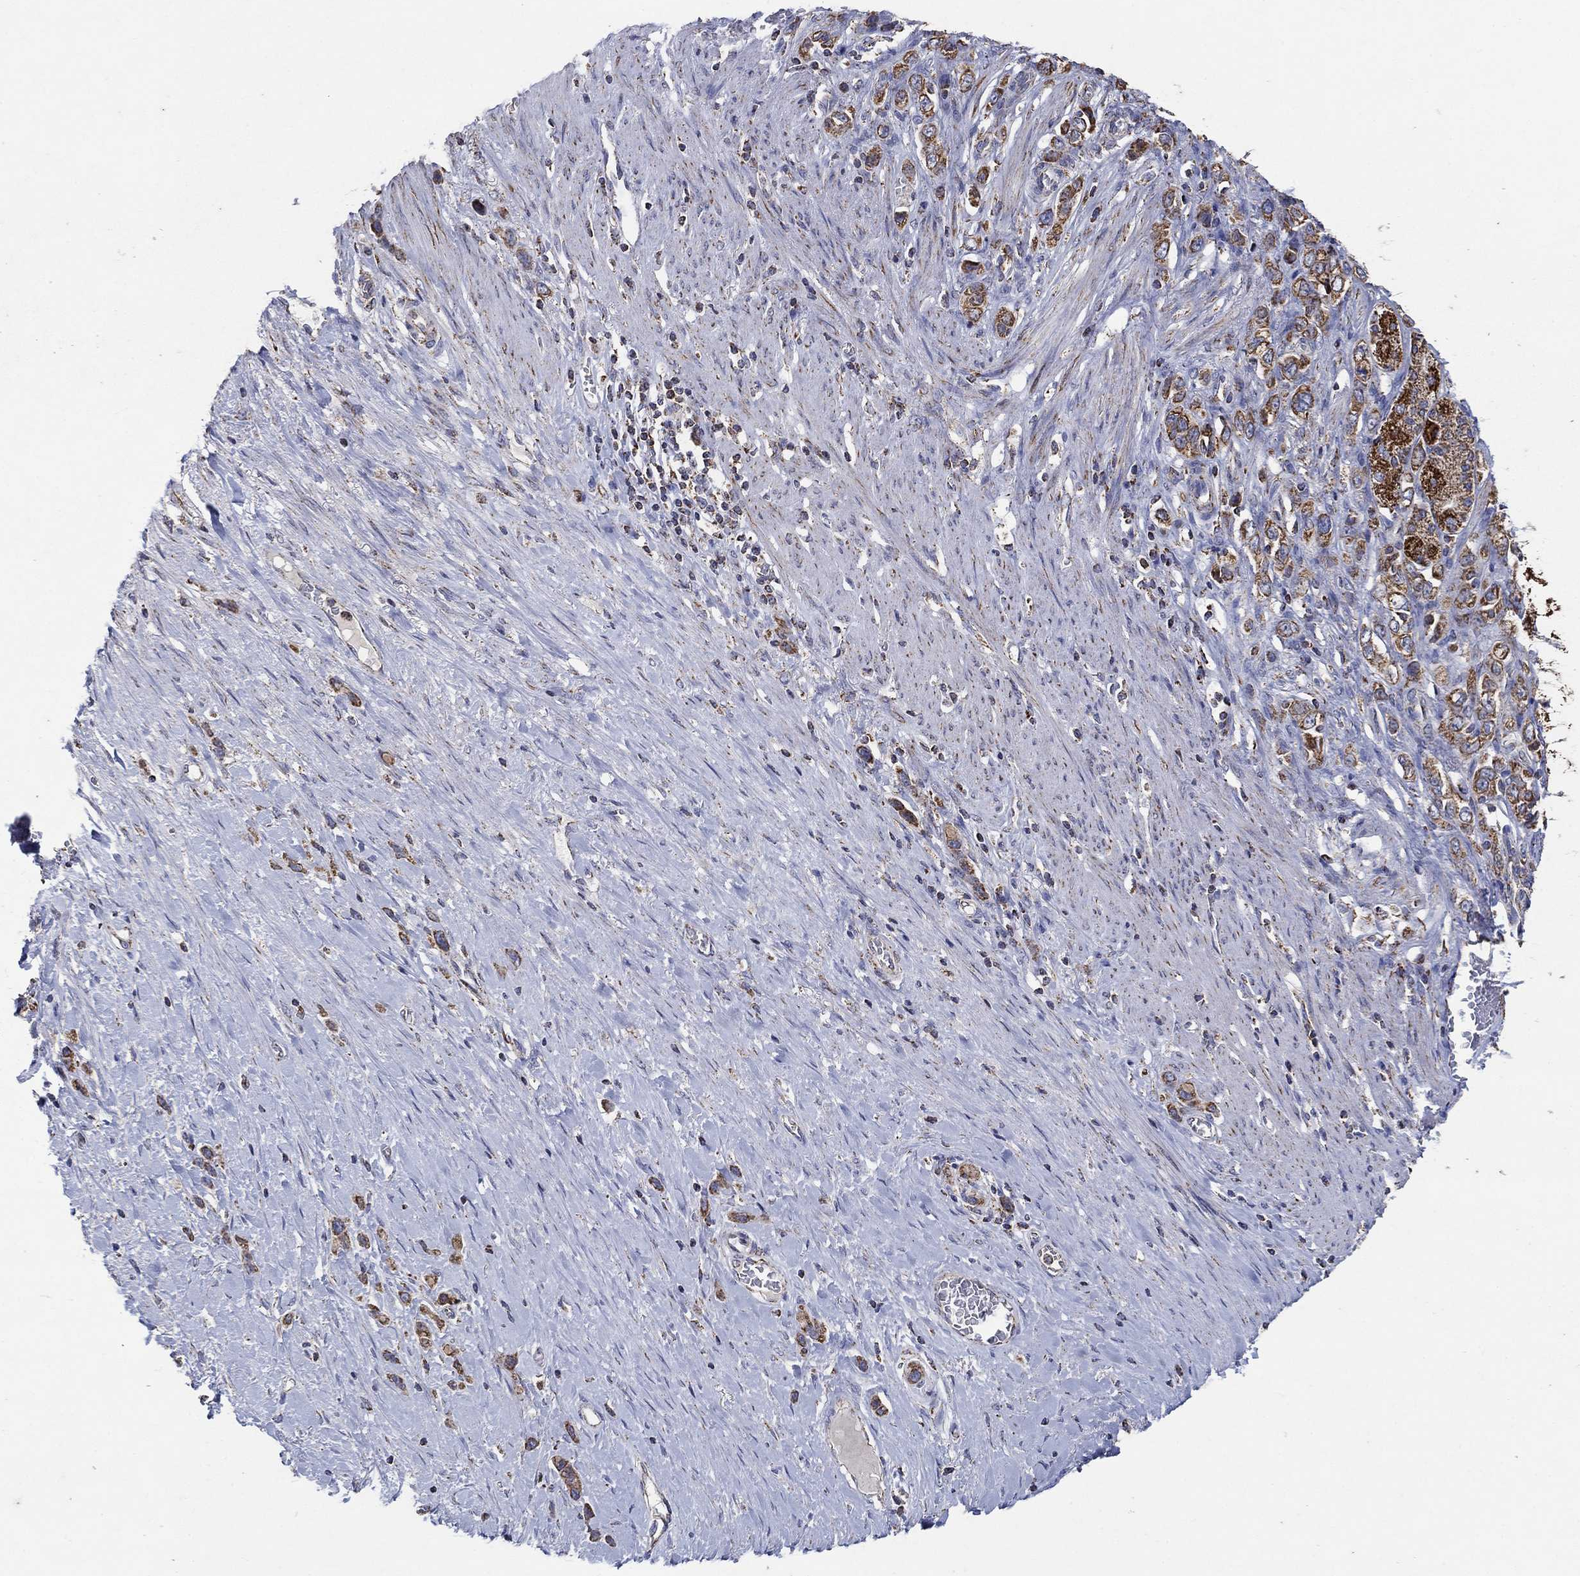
{"staining": {"intensity": "strong", "quantity": ">75%", "location": "cytoplasmic/membranous"}, "tissue": "stomach cancer", "cell_type": "Tumor cells", "image_type": "cancer", "snomed": [{"axis": "morphology", "description": "Normal tissue, NOS"}, {"axis": "morphology", "description": "Adenocarcinoma, NOS"}, {"axis": "morphology", "description": "Adenocarcinoma, High grade"}, {"axis": "topography", "description": "Stomach, upper"}, {"axis": "topography", "description": "Stomach"}], "caption": "A high-resolution image shows immunohistochemistry (IHC) staining of stomach adenocarcinoma, which shows strong cytoplasmic/membranous staining in approximately >75% of tumor cells. (DAB = brown stain, brightfield microscopy at high magnification).", "gene": "C9orf85", "patient": {"sex": "female", "age": 65}}